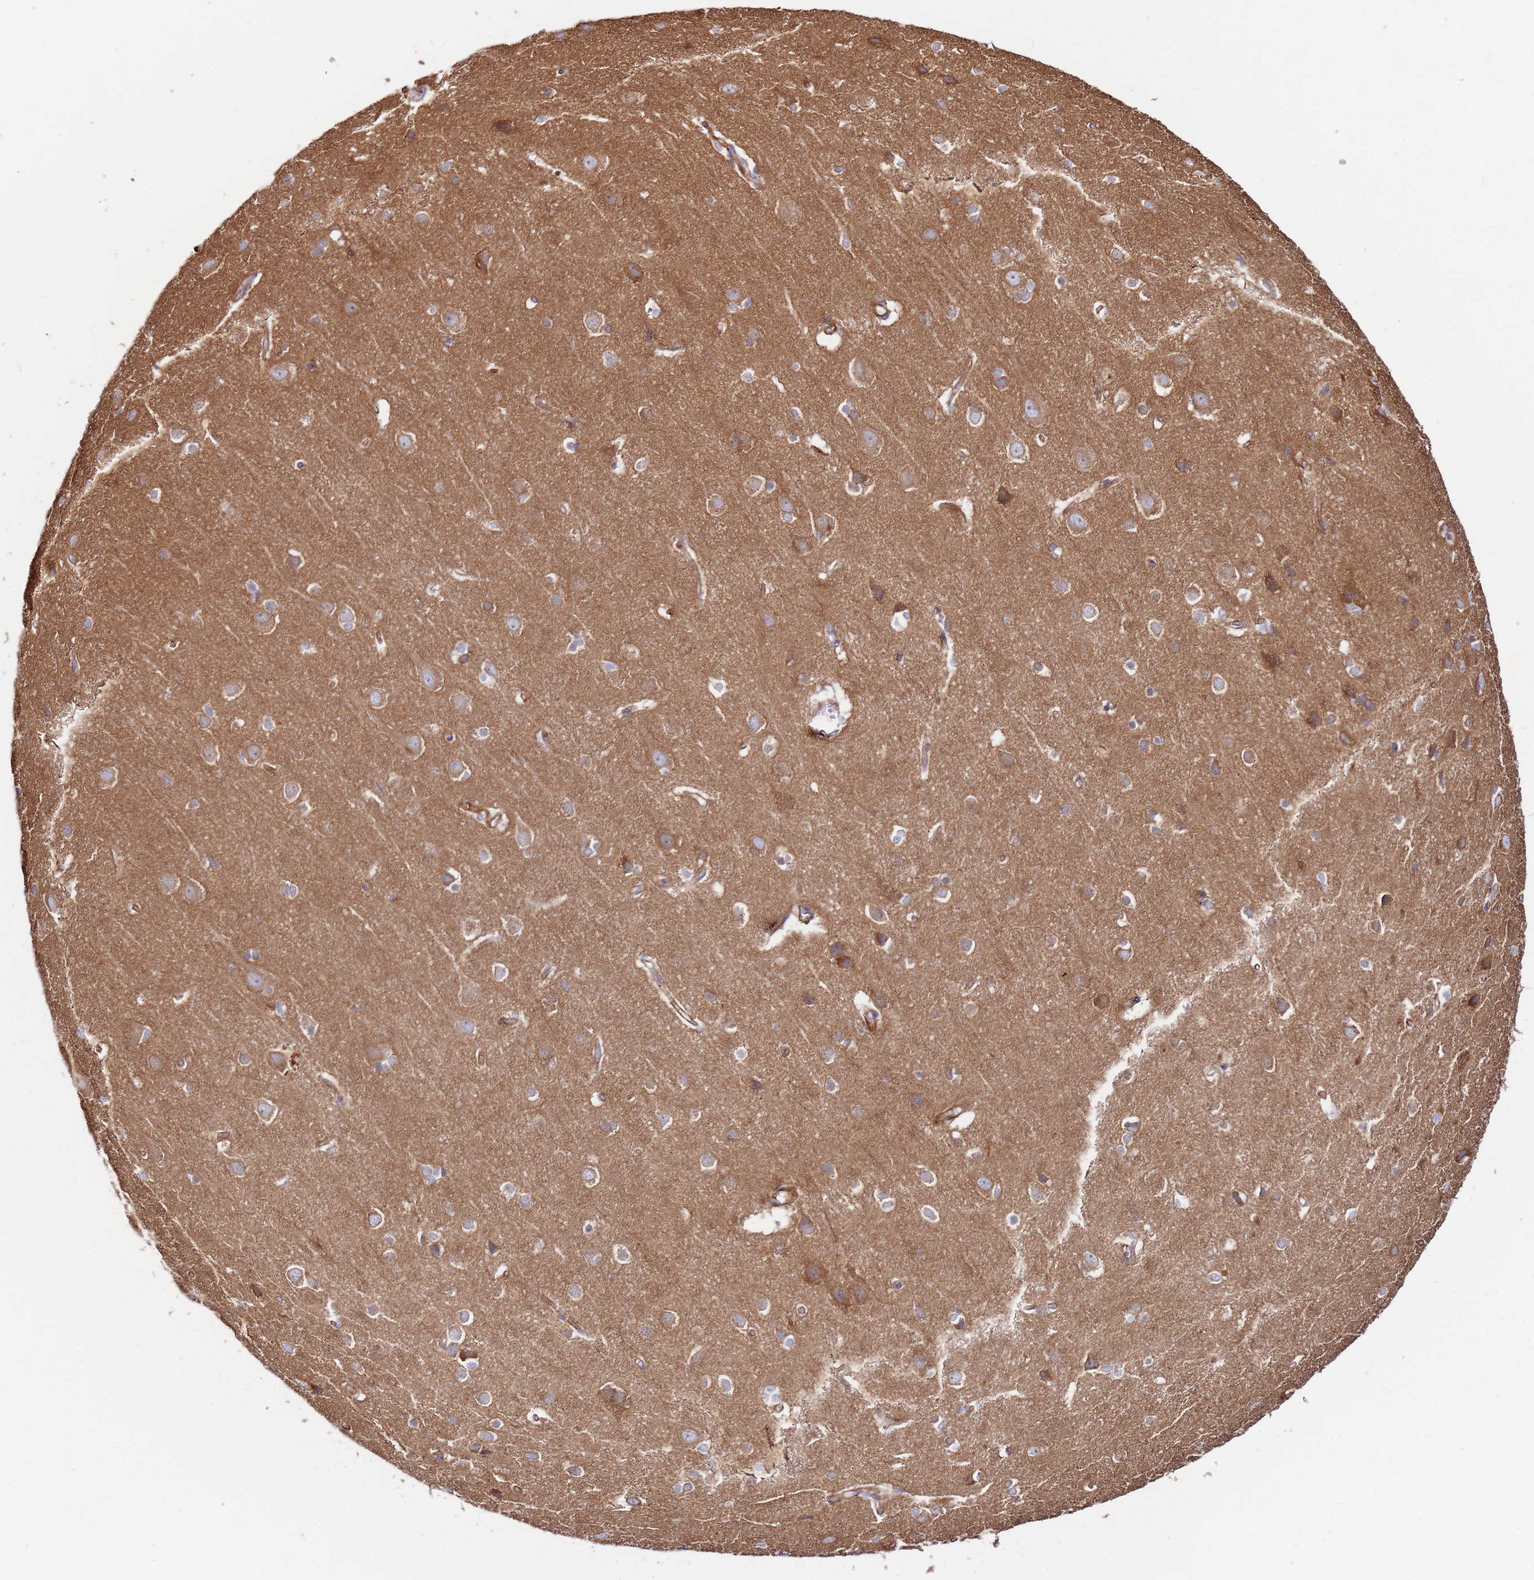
{"staining": {"intensity": "moderate", "quantity": ">75%", "location": "cytoplasmic/membranous"}, "tissue": "cerebral cortex", "cell_type": "Endothelial cells", "image_type": "normal", "snomed": [{"axis": "morphology", "description": "Normal tissue, NOS"}, {"axis": "topography", "description": "Cerebral cortex"}], "caption": "Moderate cytoplasmic/membranous protein positivity is identified in approximately >75% of endothelial cells in cerebral cortex. (IHC, brightfield microscopy, high magnification).", "gene": "MRGPRE", "patient": {"sex": "male", "age": 37}}